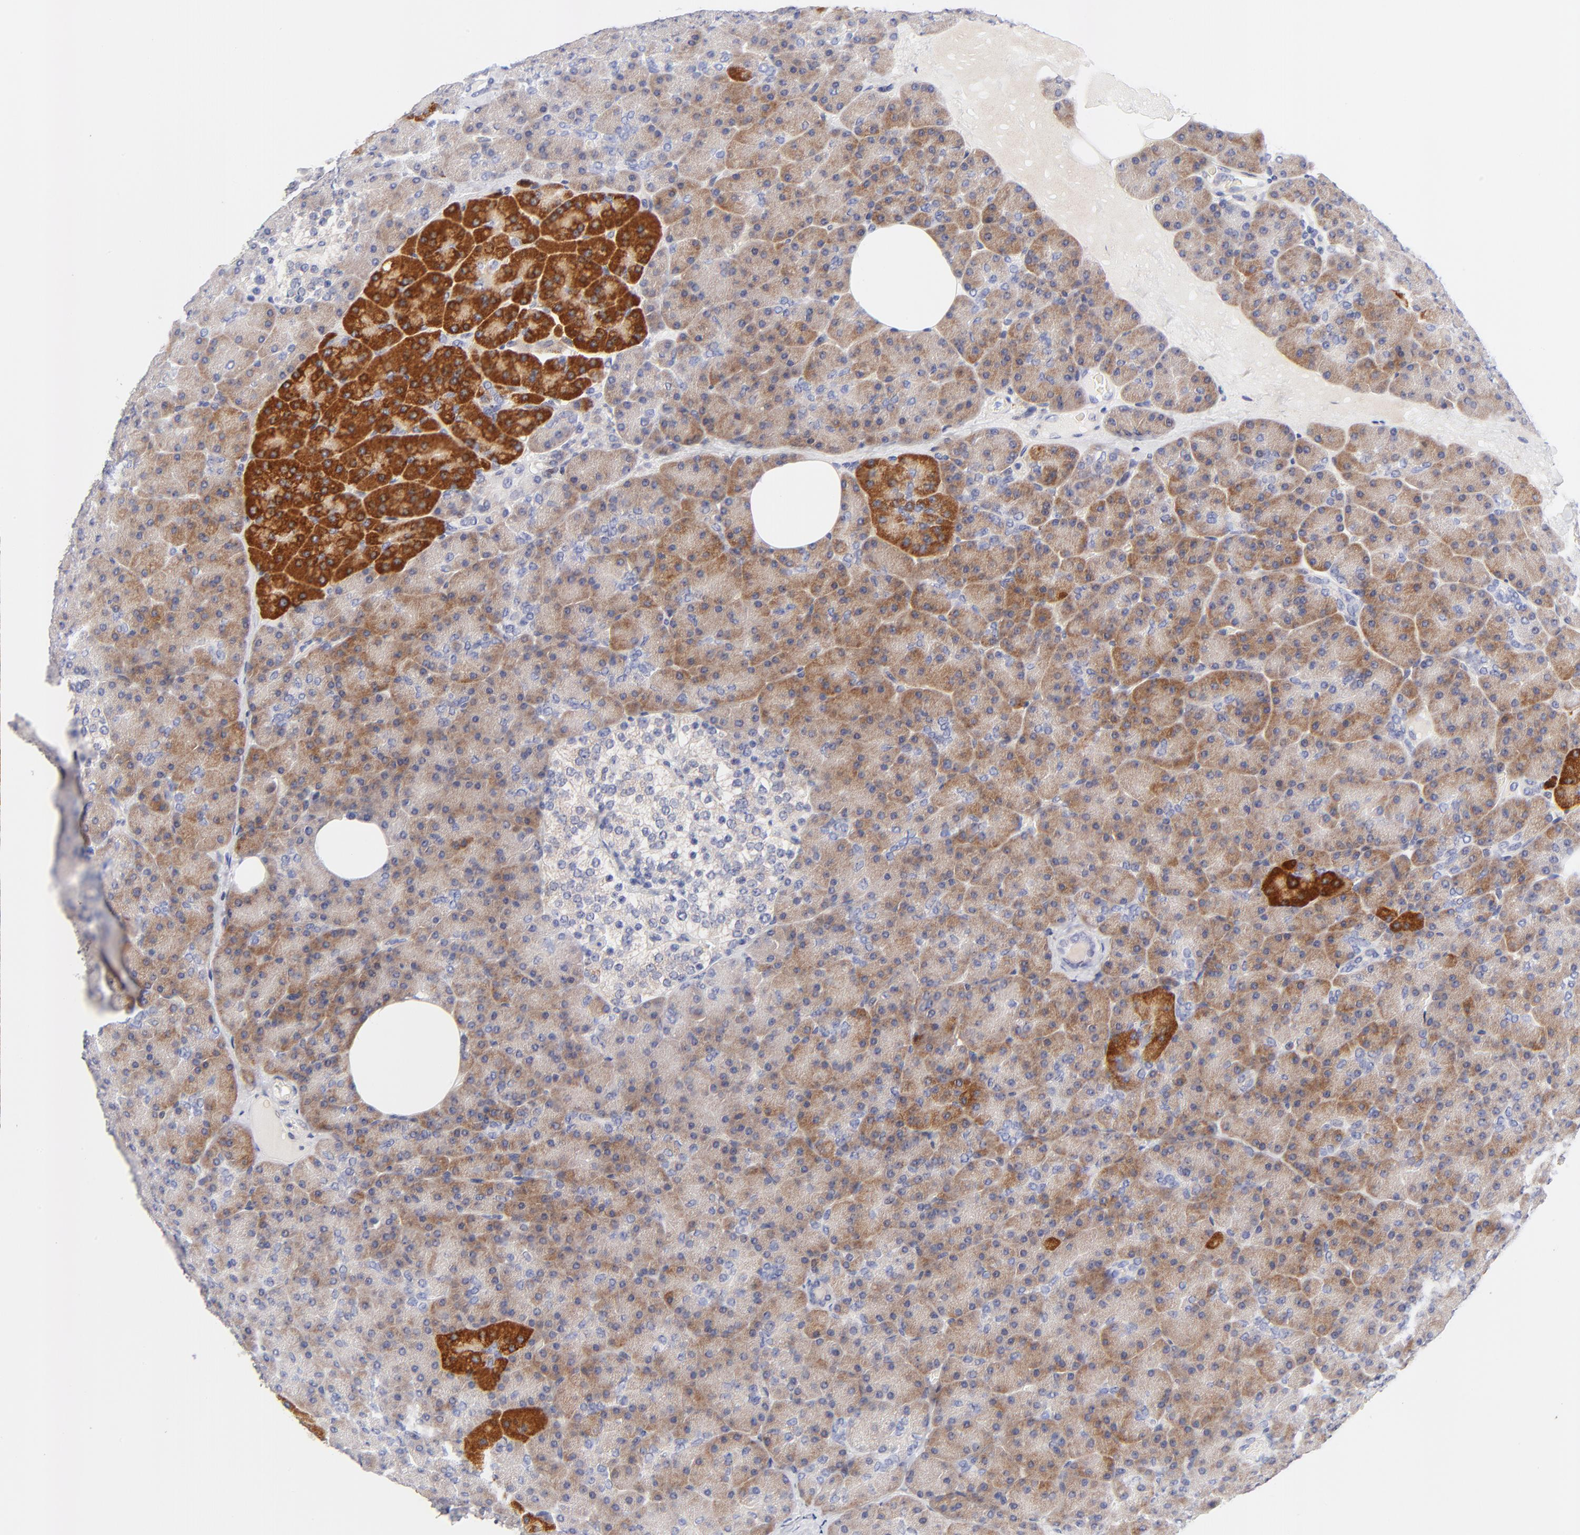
{"staining": {"intensity": "strong", "quantity": "<25%", "location": "cytoplasmic/membranous"}, "tissue": "pancreas", "cell_type": "Exocrine glandular cells", "image_type": "normal", "snomed": [{"axis": "morphology", "description": "Normal tissue, NOS"}, {"axis": "topography", "description": "Pancreas"}], "caption": "Immunohistochemistry (IHC) photomicrograph of normal pancreas: pancreas stained using immunohistochemistry displays medium levels of strong protein expression localized specifically in the cytoplasmic/membranous of exocrine glandular cells, appearing as a cytoplasmic/membranous brown color.", "gene": "AFF2", "patient": {"sex": "female", "age": 35}}